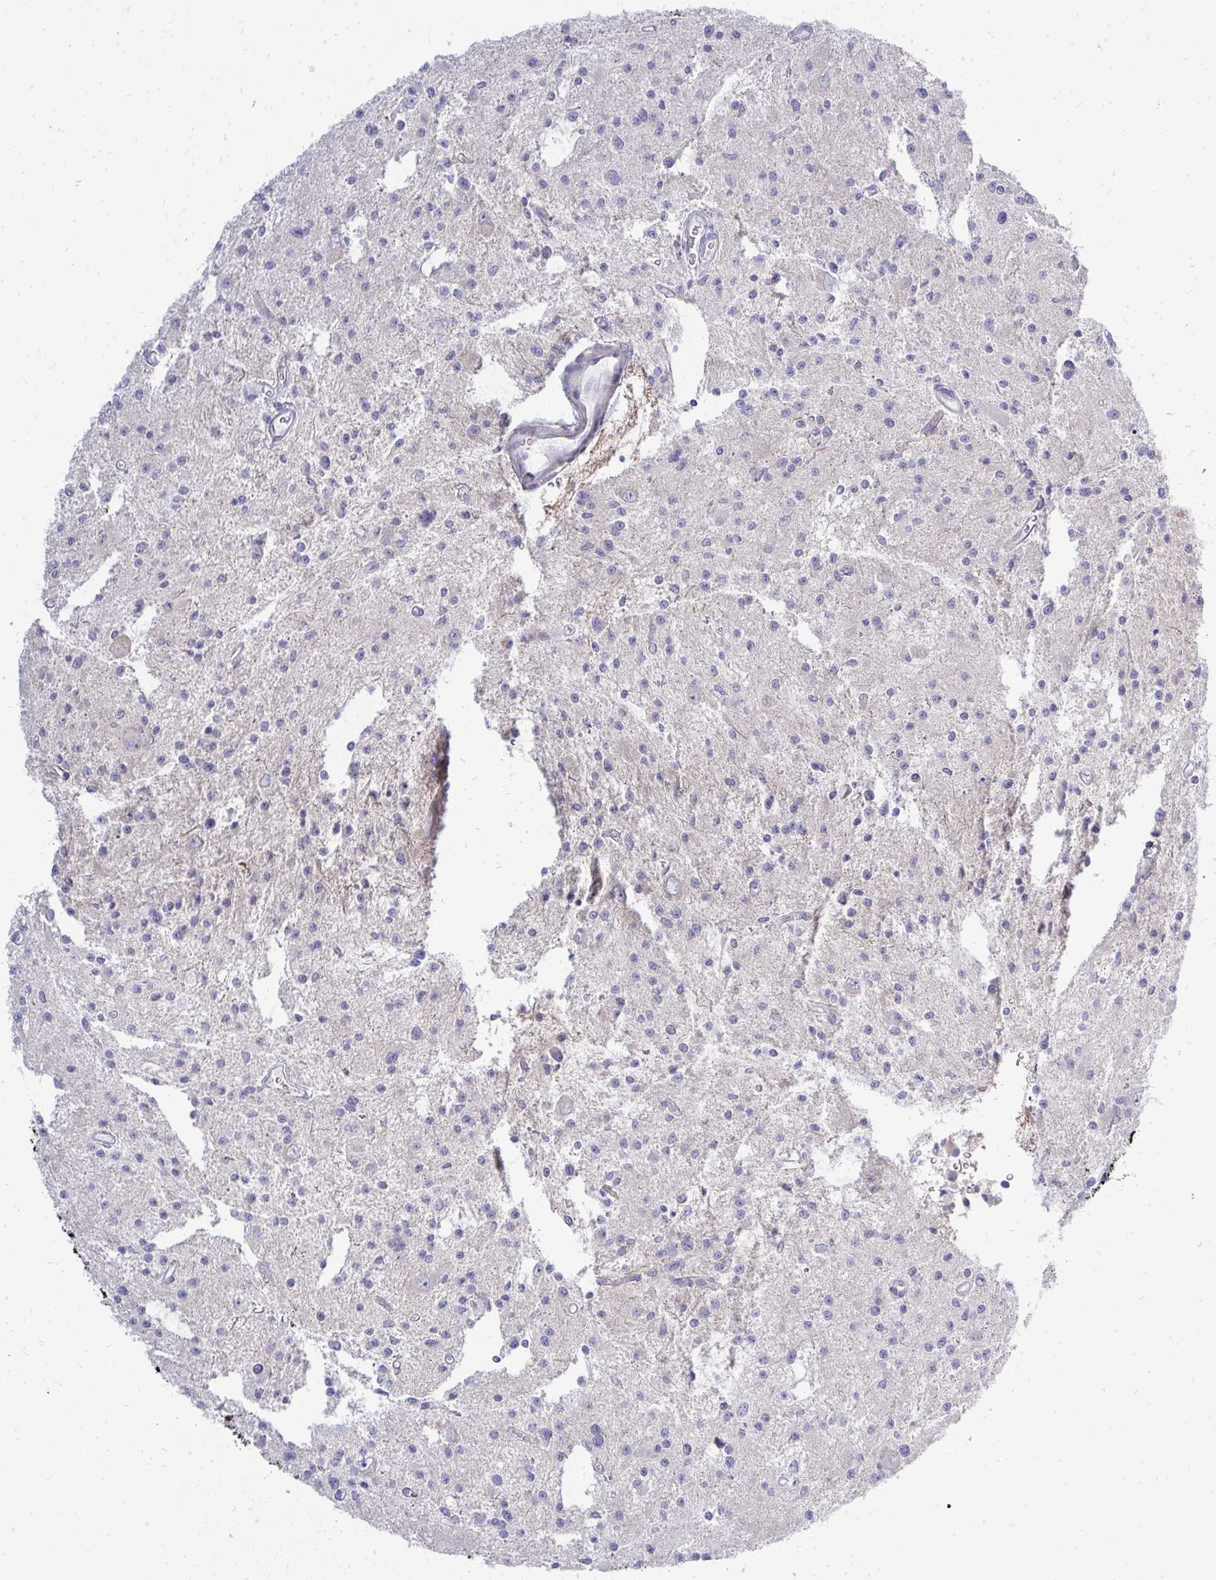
{"staining": {"intensity": "negative", "quantity": "none", "location": "none"}, "tissue": "glioma", "cell_type": "Tumor cells", "image_type": "cancer", "snomed": [{"axis": "morphology", "description": "Glioma, malignant, Low grade"}, {"axis": "topography", "description": "Brain"}], "caption": "Human malignant glioma (low-grade) stained for a protein using immunohistochemistry (IHC) displays no staining in tumor cells.", "gene": "OR8D1", "patient": {"sex": "male", "age": 43}}